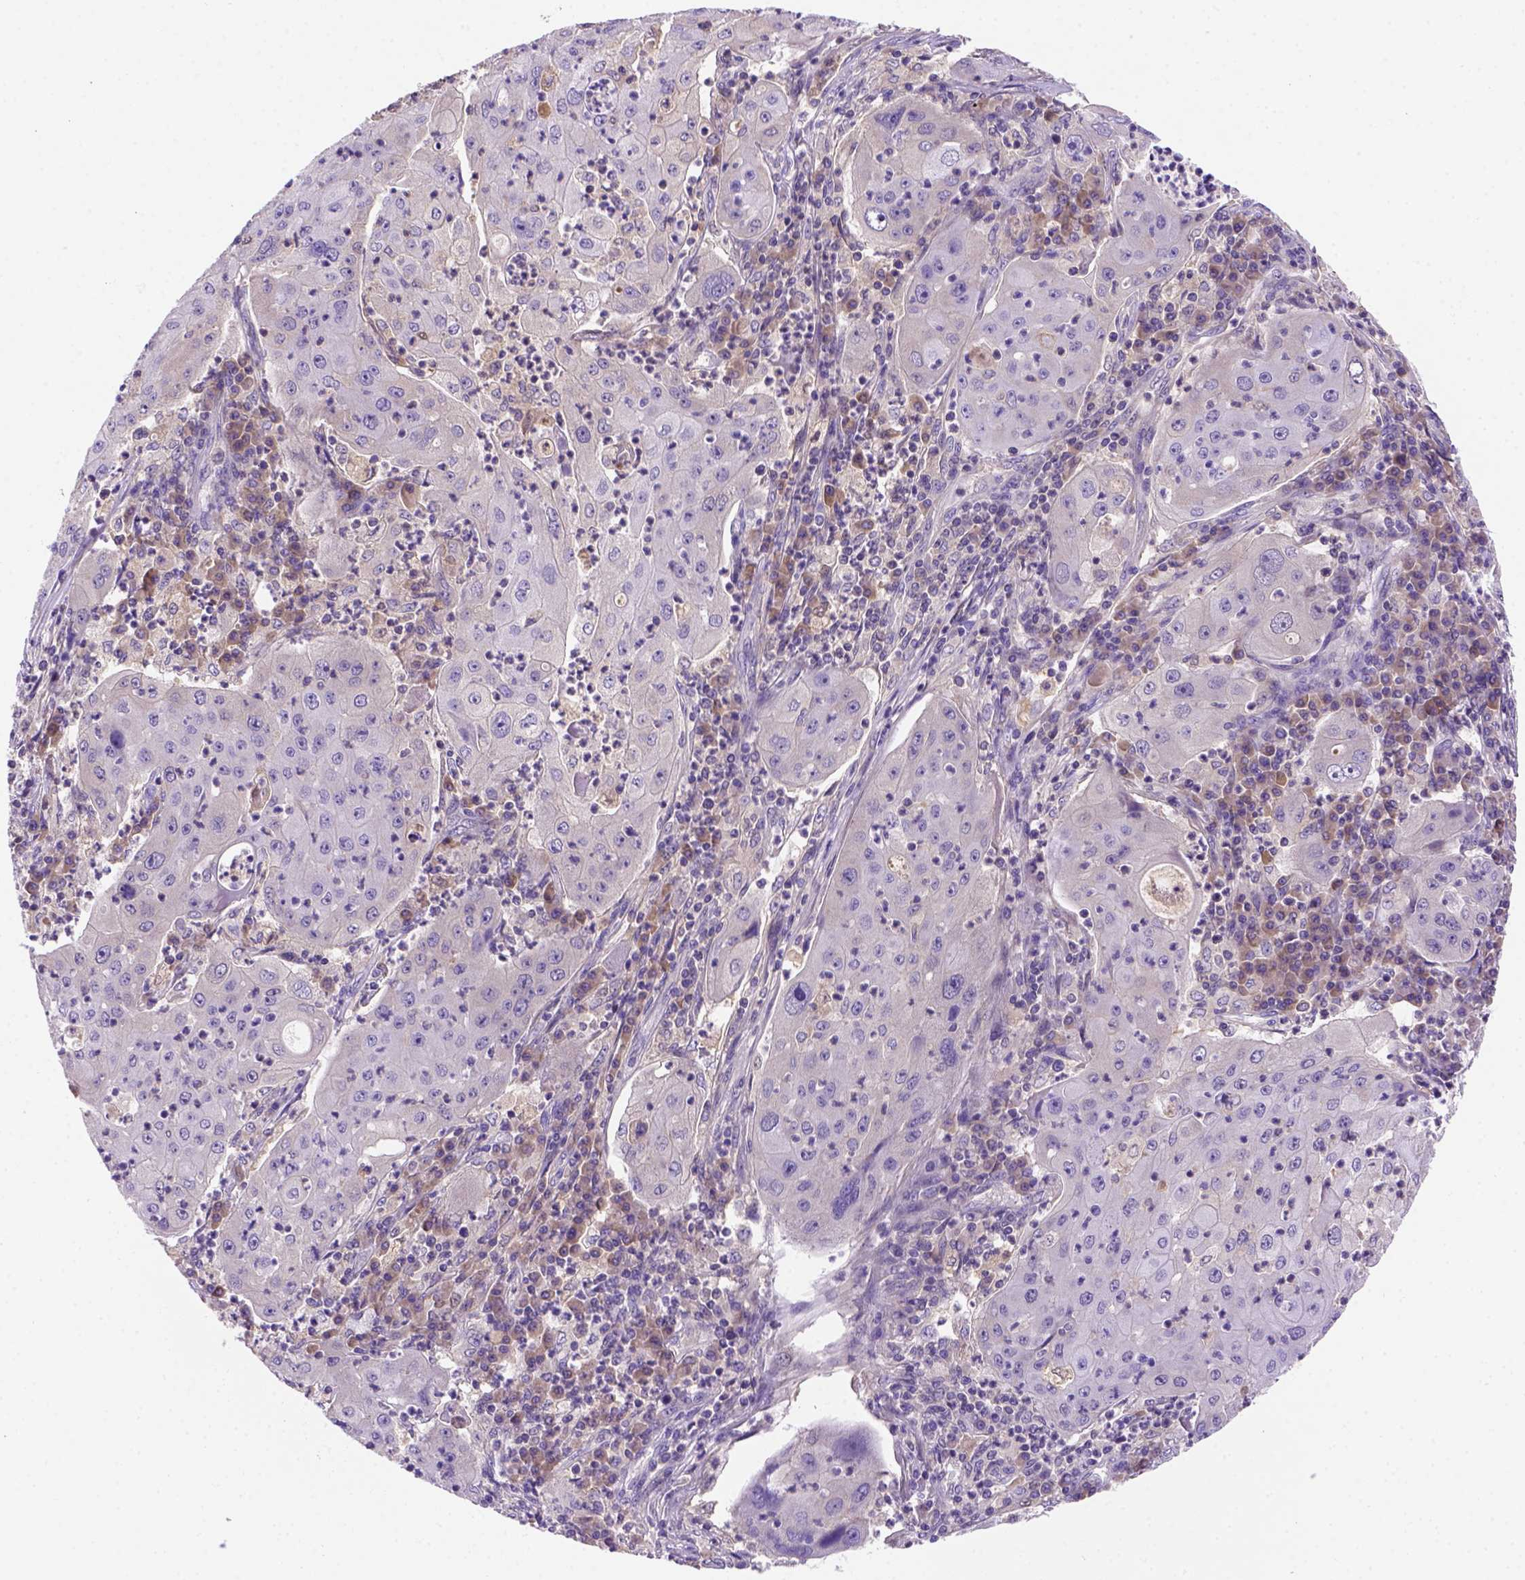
{"staining": {"intensity": "negative", "quantity": "none", "location": "none"}, "tissue": "lung cancer", "cell_type": "Tumor cells", "image_type": "cancer", "snomed": [{"axis": "morphology", "description": "Squamous cell carcinoma, NOS"}, {"axis": "topography", "description": "Lung"}], "caption": "Tumor cells show no significant protein positivity in squamous cell carcinoma (lung).", "gene": "FAM81B", "patient": {"sex": "female", "age": 59}}